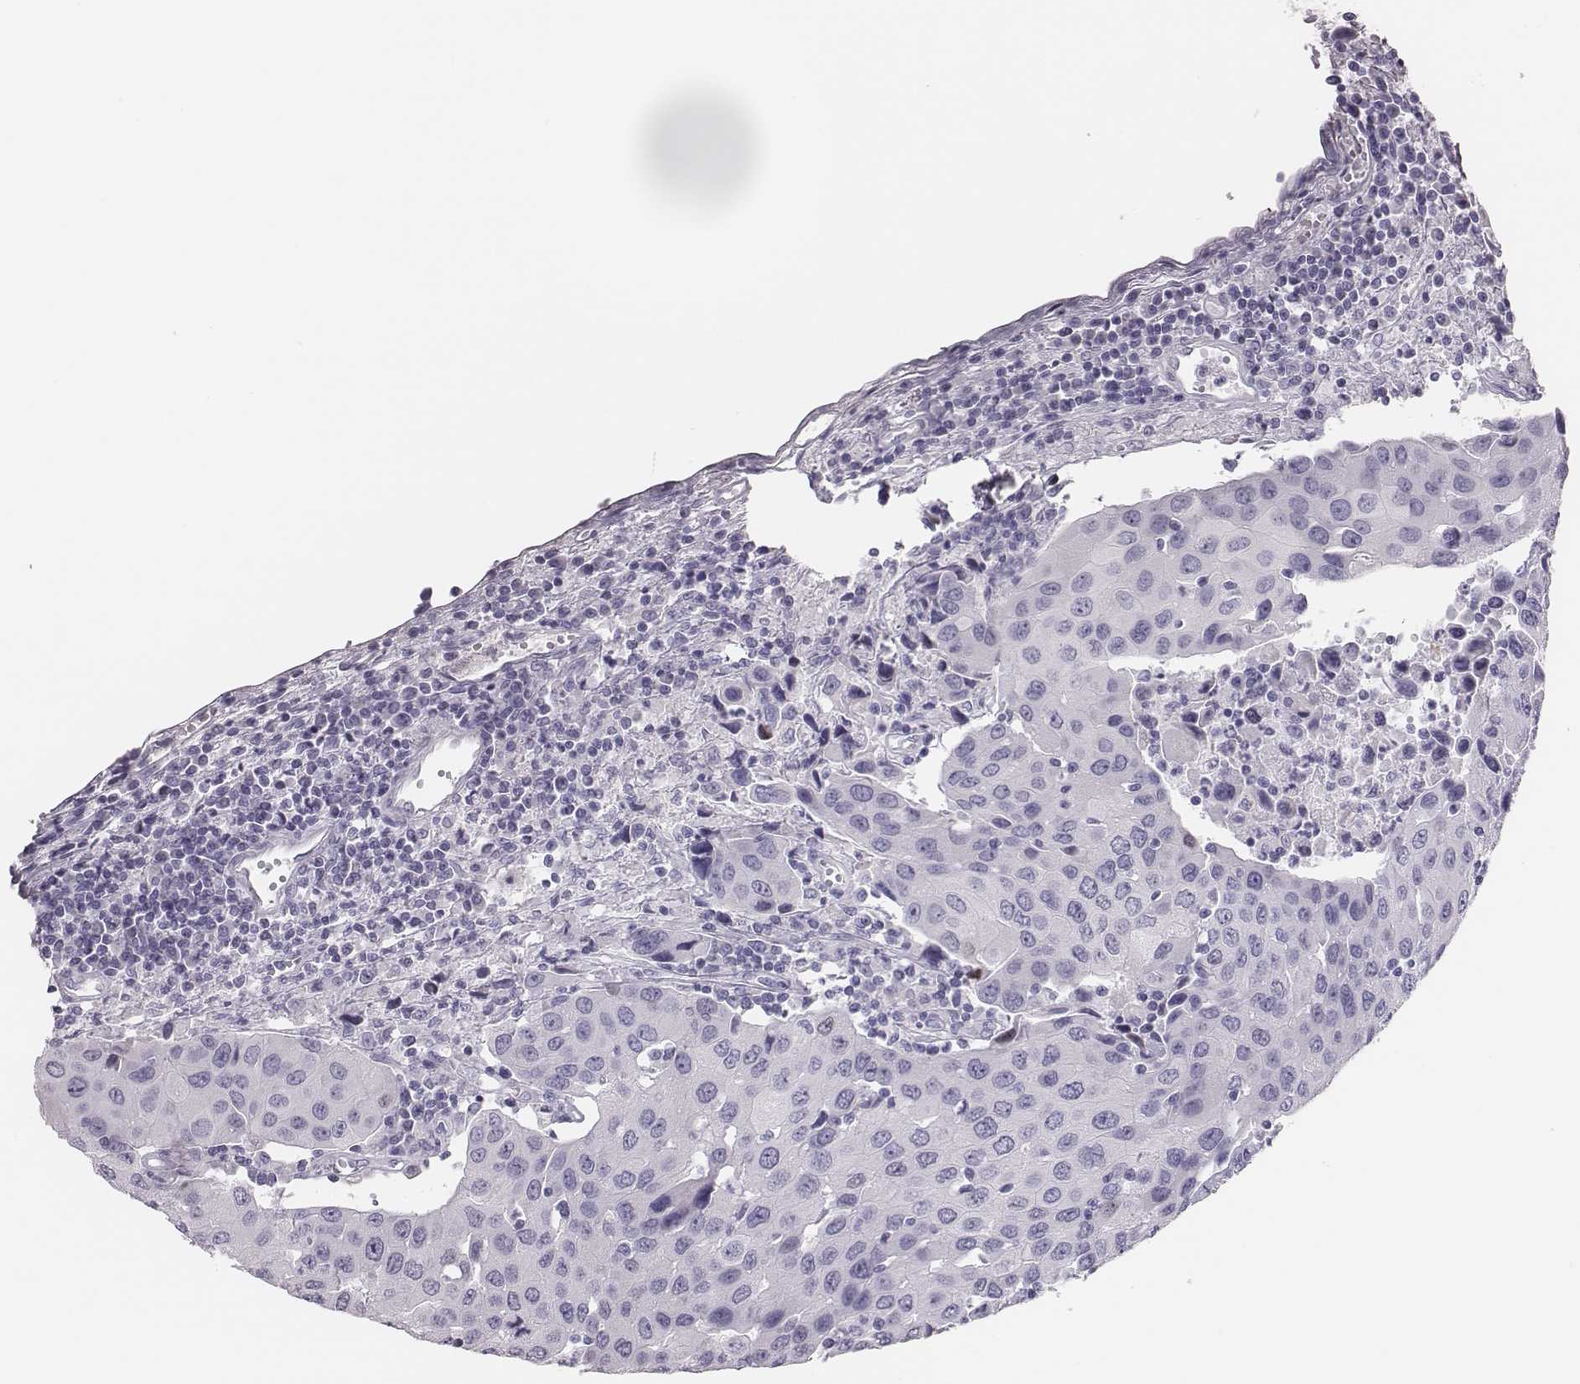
{"staining": {"intensity": "negative", "quantity": "none", "location": "none"}, "tissue": "urothelial cancer", "cell_type": "Tumor cells", "image_type": "cancer", "snomed": [{"axis": "morphology", "description": "Urothelial carcinoma, High grade"}, {"axis": "topography", "description": "Urinary bladder"}], "caption": "Protein analysis of high-grade urothelial carcinoma exhibits no significant staining in tumor cells.", "gene": "H1-6", "patient": {"sex": "female", "age": 85}}